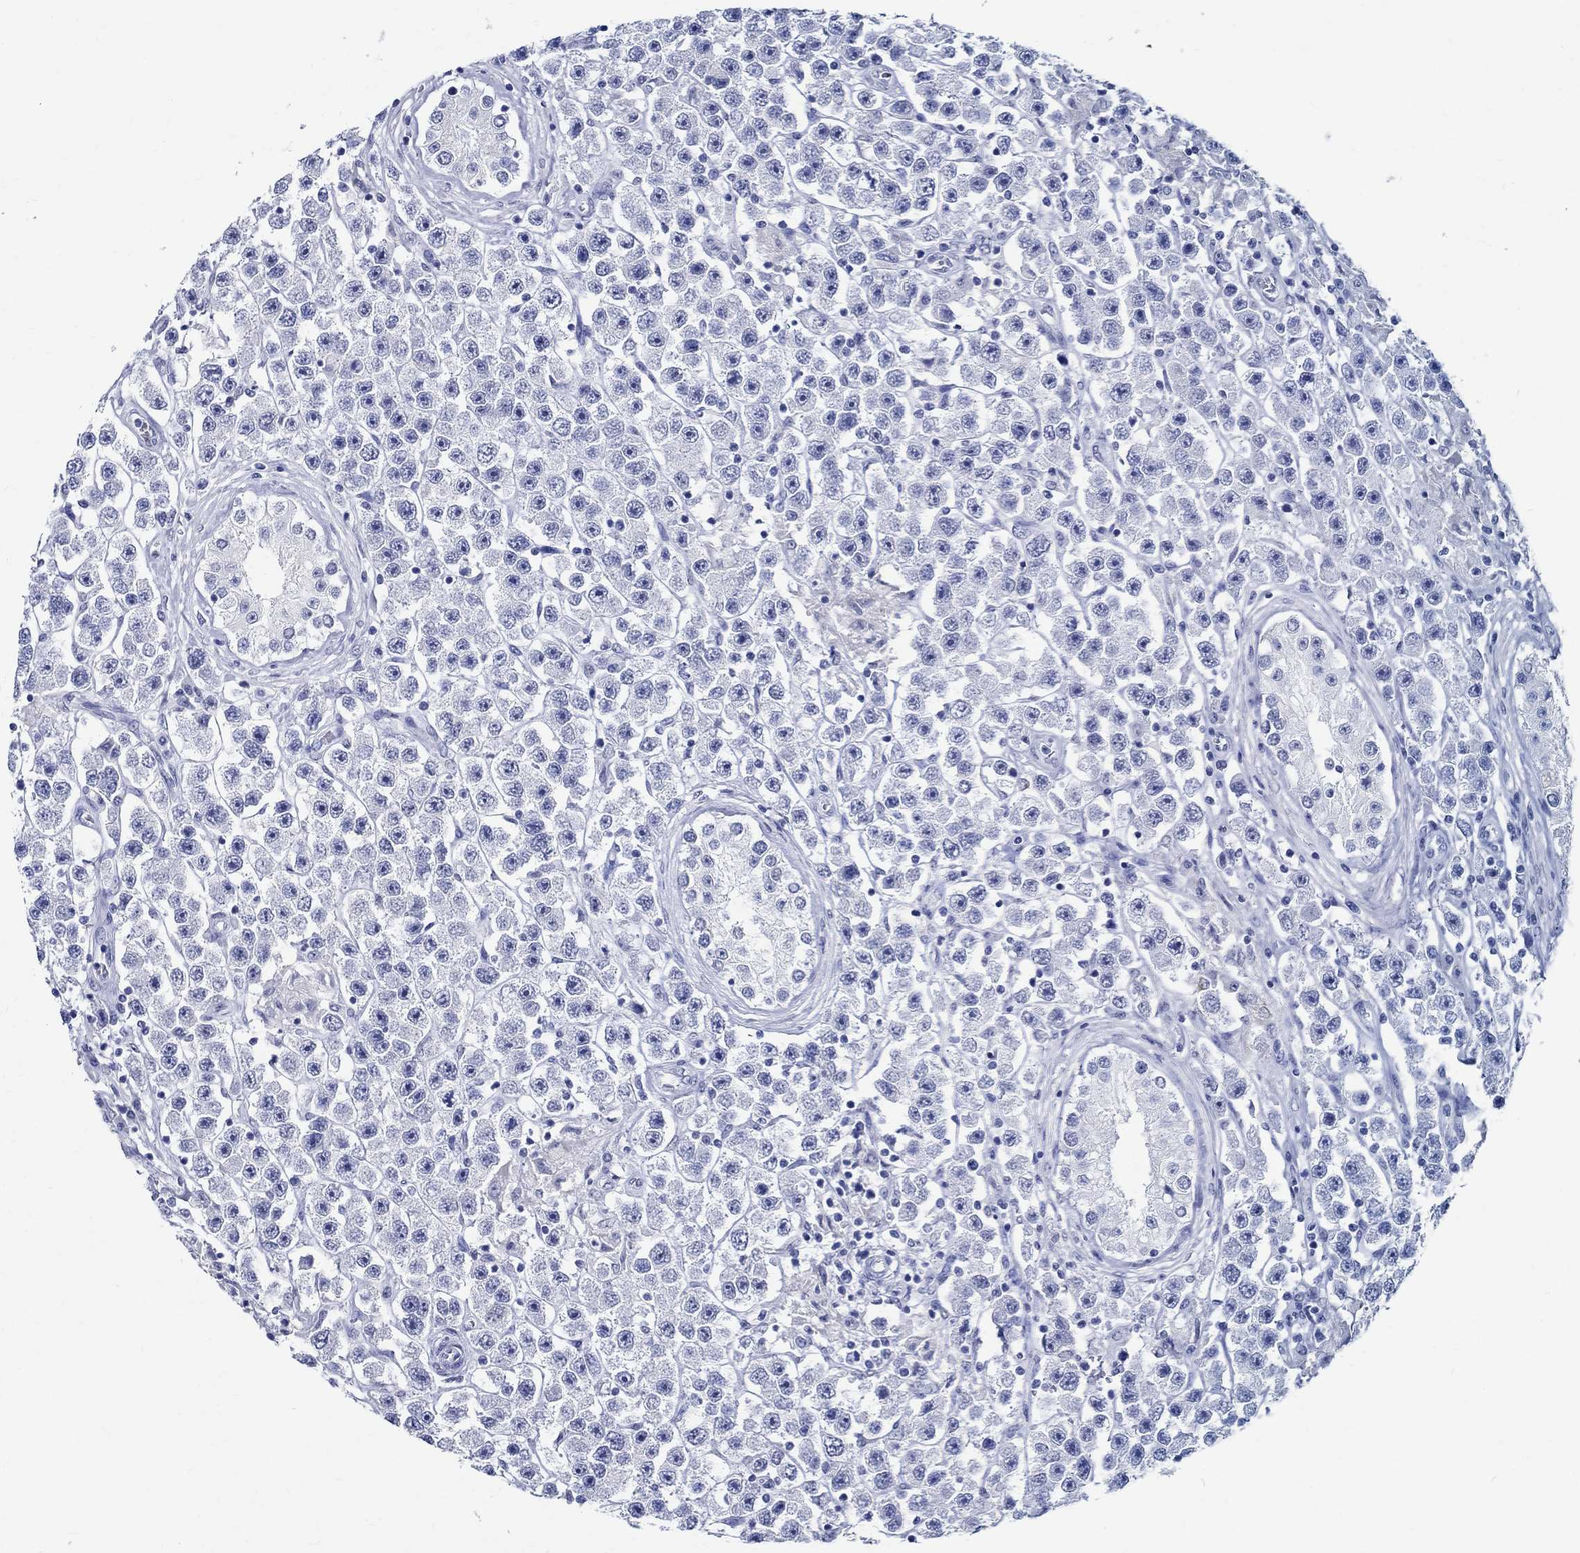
{"staining": {"intensity": "negative", "quantity": "none", "location": "none"}, "tissue": "testis cancer", "cell_type": "Tumor cells", "image_type": "cancer", "snomed": [{"axis": "morphology", "description": "Seminoma, NOS"}, {"axis": "topography", "description": "Testis"}], "caption": "This is an IHC histopathology image of seminoma (testis). There is no positivity in tumor cells.", "gene": "TSPAN16", "patient": {"sex": "male", "age": 45}}